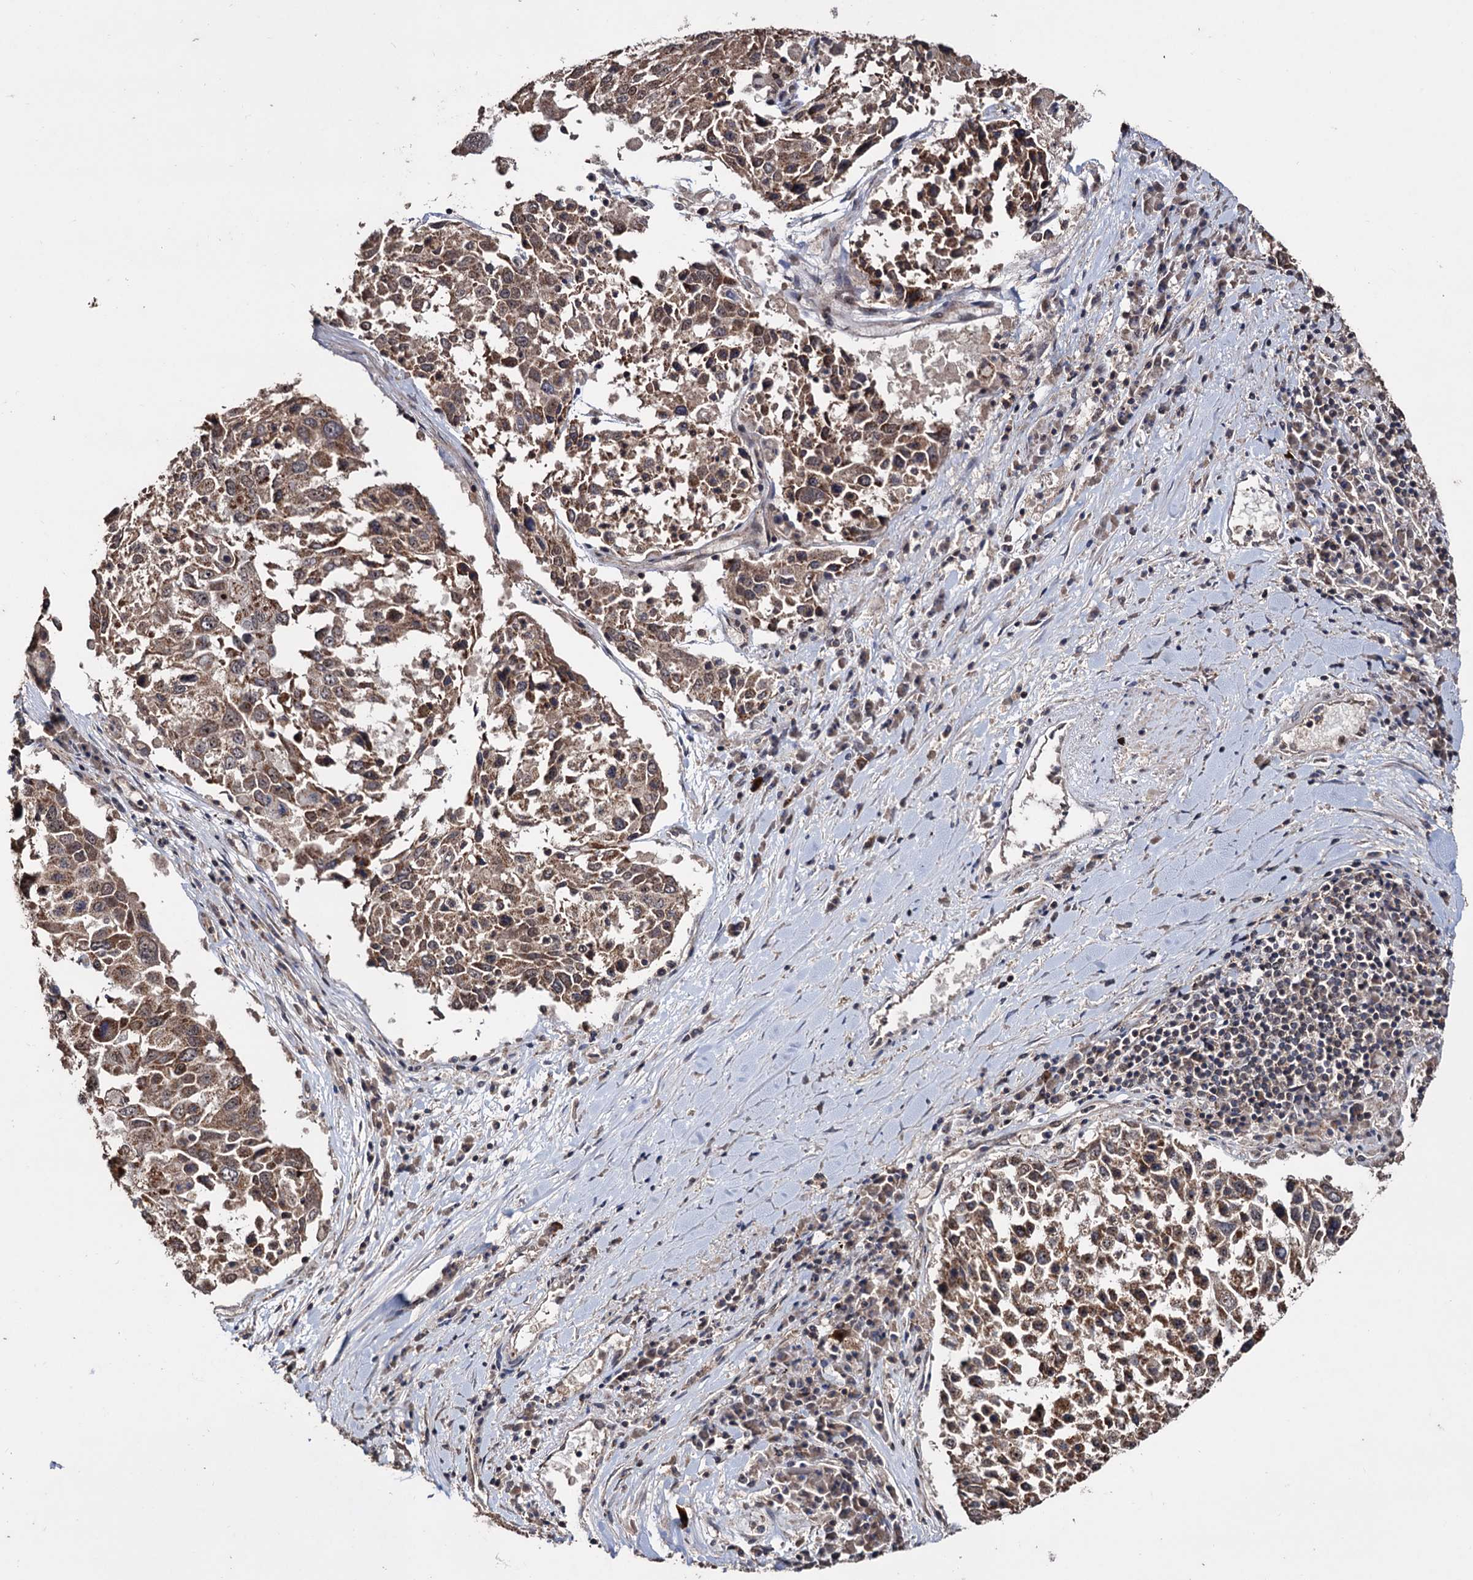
{"staining": {"intensity": "moderate", "quantity": ">75%", "location": "cytoplasmic/membranous"}, "tissue": "lung cancer", "cell_type": "Tumor cells", "image_type": "cancer", "snomed": [{"axis": "morphology", "description": "Squamous cell carcinoma, NOS"}, {"axis": "topography", "description": "Lung"}], "caption": "Lung cancer (squamous cell carcinoma) was stained to show a protein in brown. There is medium levels of moderate cytoplasmic/membranous staining in approximately >75% of tumor cells.", "gene": "KLF5", "patient": {"sex": "male", "age": 65}}